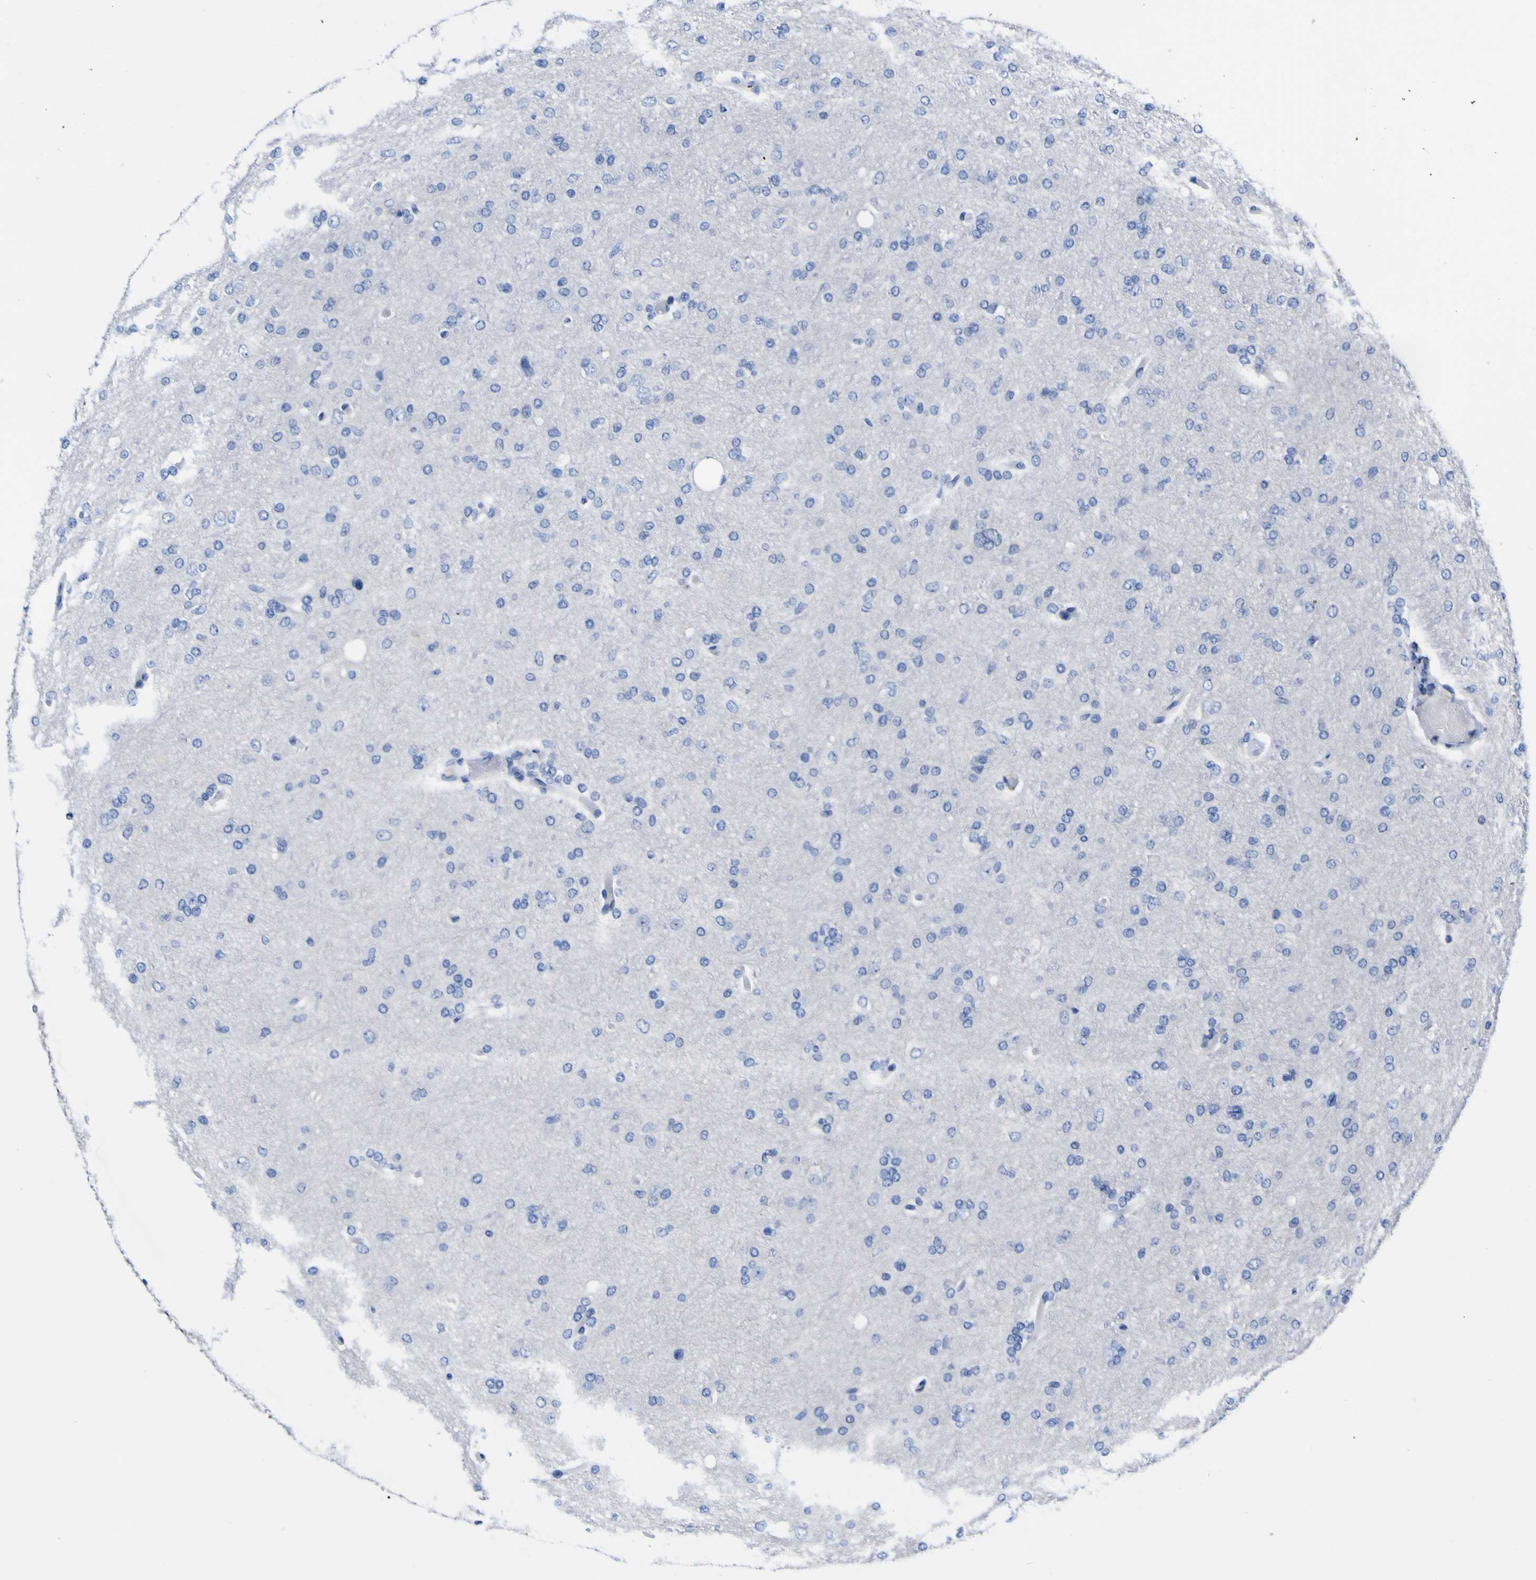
{"staining": {"intensity": "negative", "quantity": "none", "location": "none"}, "tissue": "glioma", "cell_type": "Tumor cells", "image_type": "cancer", "snomed": [{"axis": "morphology", "description": "Glioma, malignant, High grade"}, {"axis": "topography", "description": "Cerebral cortex"}], "caption": "An IHC histopathology image of glioma is shown. There is no staining in tumor cells of glioma.", "gene": "CASP6", "patient": {"sex": "female", "age": 36}}